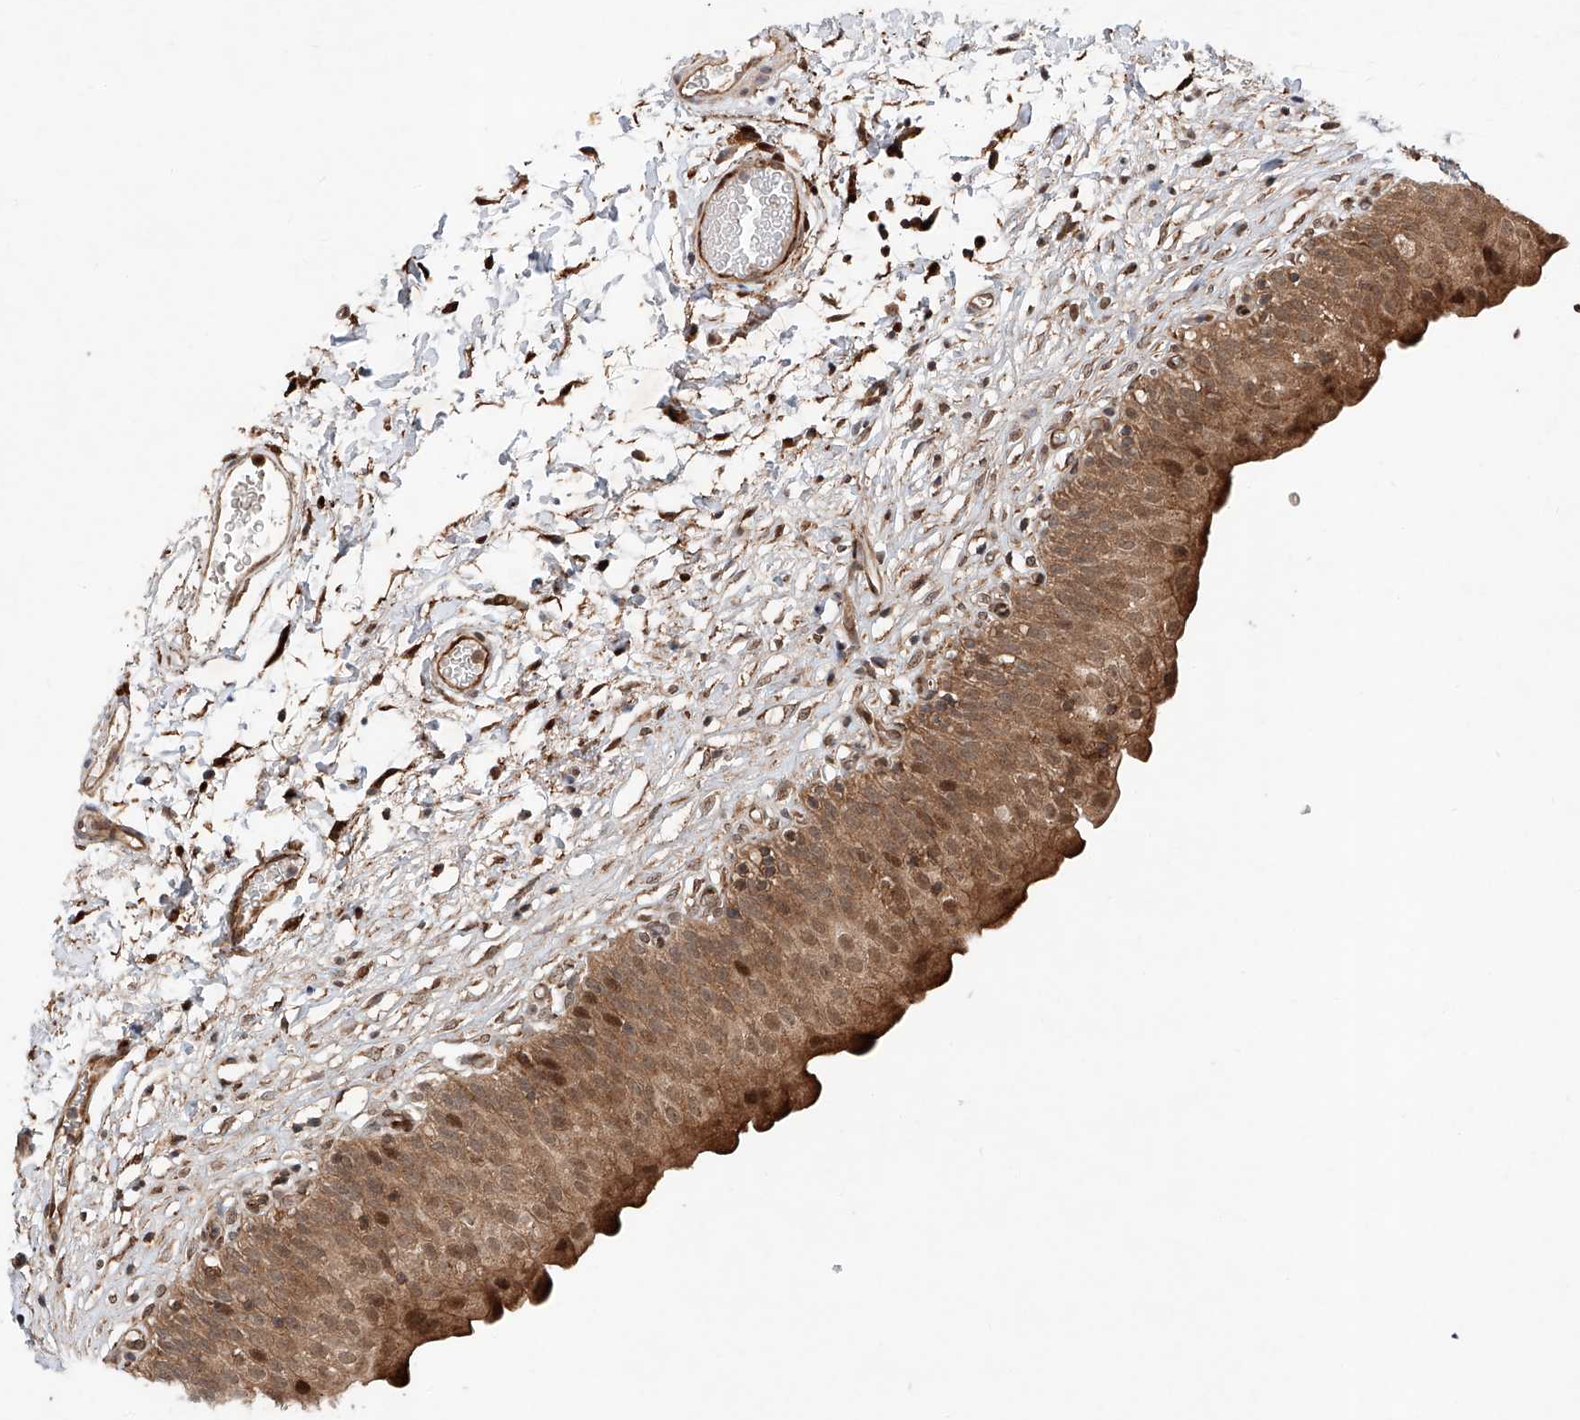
{"staining": {"intensity": "strong", "quantity": ">75%", "location": "cytoplasmic/membranous,nuclear"}, "tissue": "urinary bladder", "cell_type": "Urothelial cells", "image_type": "normal", "snomed": [{"axis": "morphology", "description": "Normal tissue, NOS"}, {"axis": "topography", "description": "Urinary bladder"}], "caption": "This is a photomicrograph of immunohistochemistry staining of unremarkable urinary bladder, which shows strong staining in the cytoplasmic/membranous,nuclear of urothelial cells.", "gene": "ZFP28", "patient": {"sex": "male", "age": 55}}